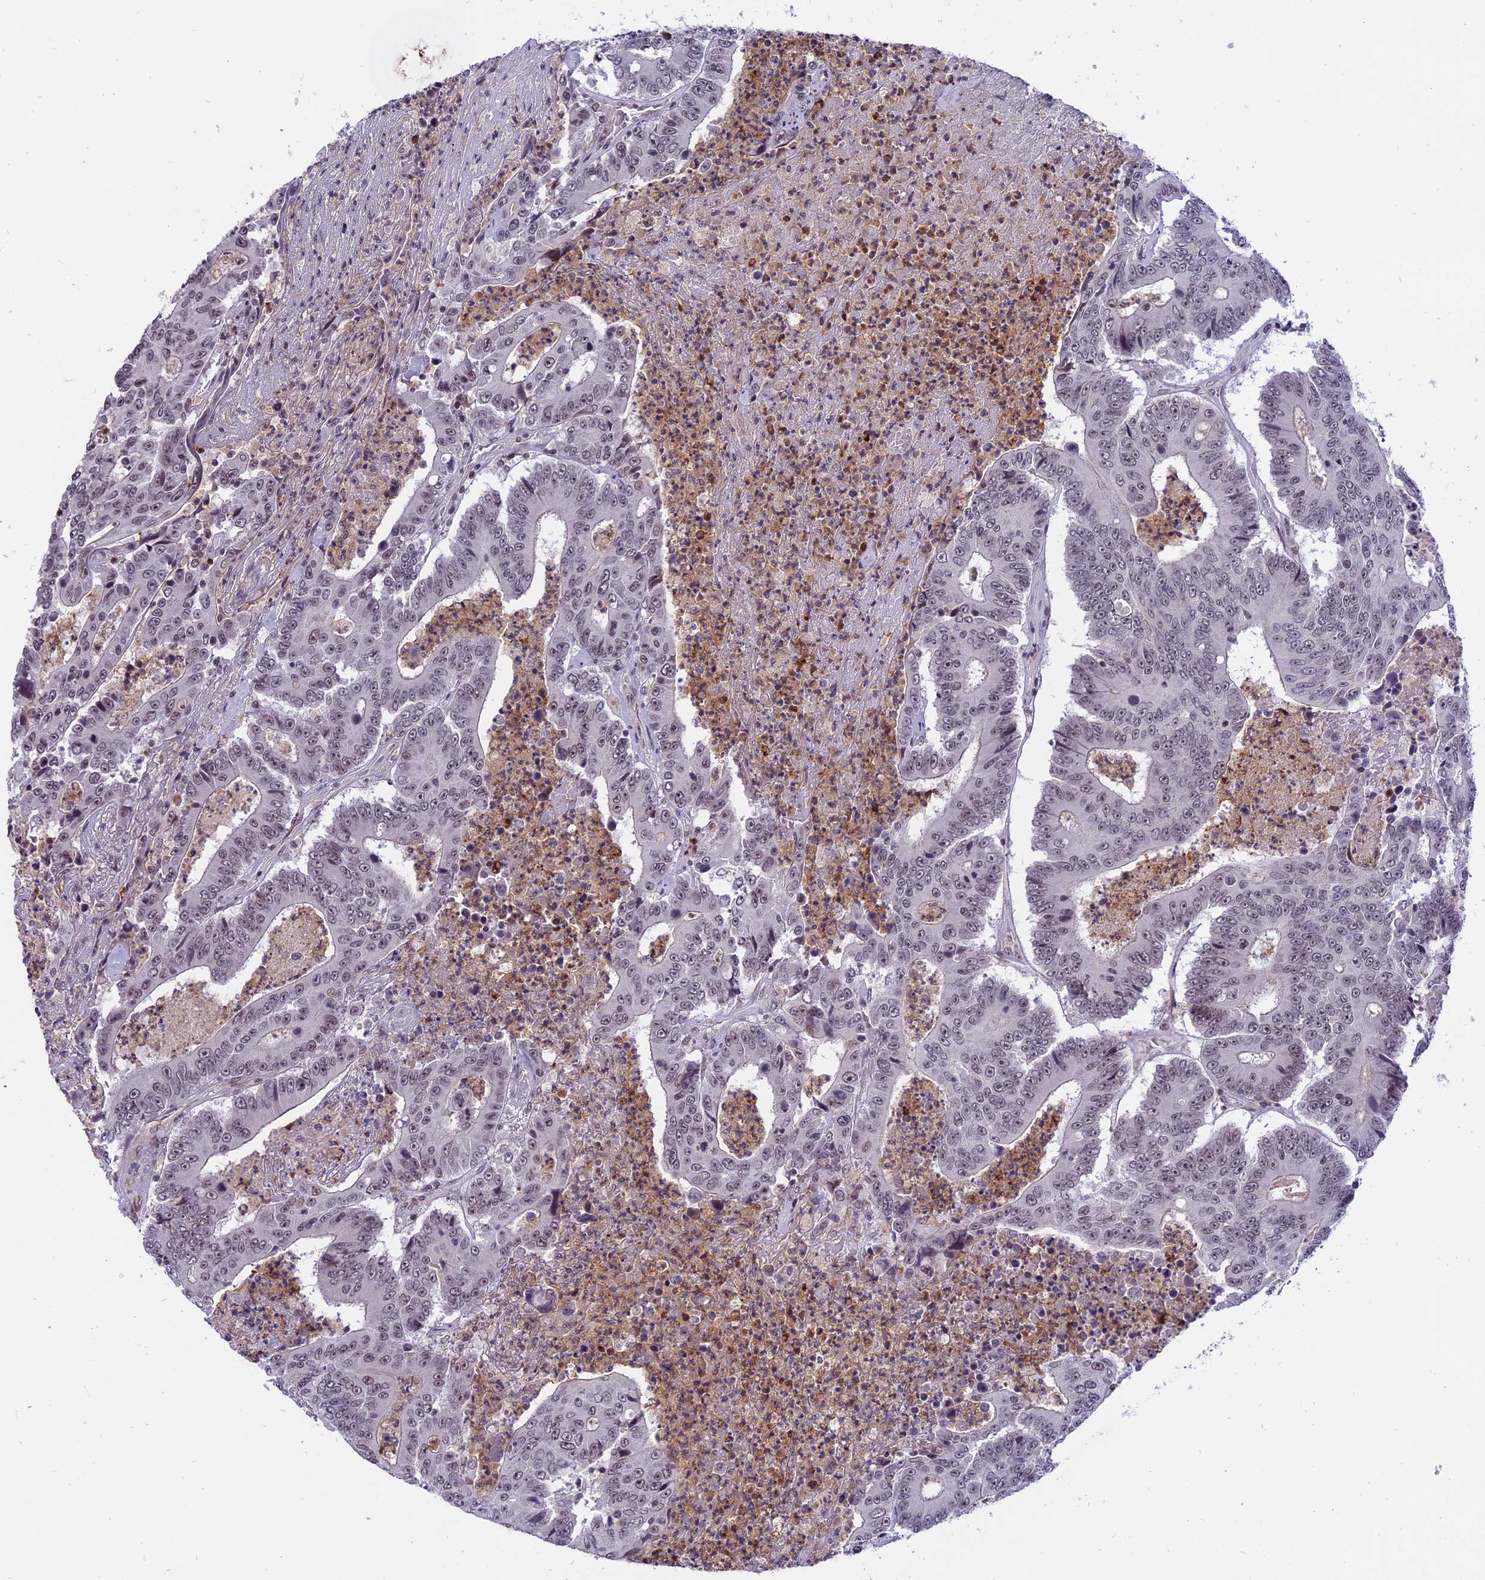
{"staining": {"intensity": "moderate", "quantity": "<25%", "location": "nuclear"}, "tissue": "colorectal cancer", "cell_type": "Tumor cells", "image_type": "cancer", "snomed": [{"axis": "morphology", "description": "Adenocarcinoma, NOS"}, {"axis": "topography", "description": "Colon"}], "caption": "This is an image of IHC staining of colorectal adenocarcinoma, which shows moderate positivity in the nuclear of tumor cells.", "gene": "TADA3", "patient": {"sex": "male", "age": 83}}